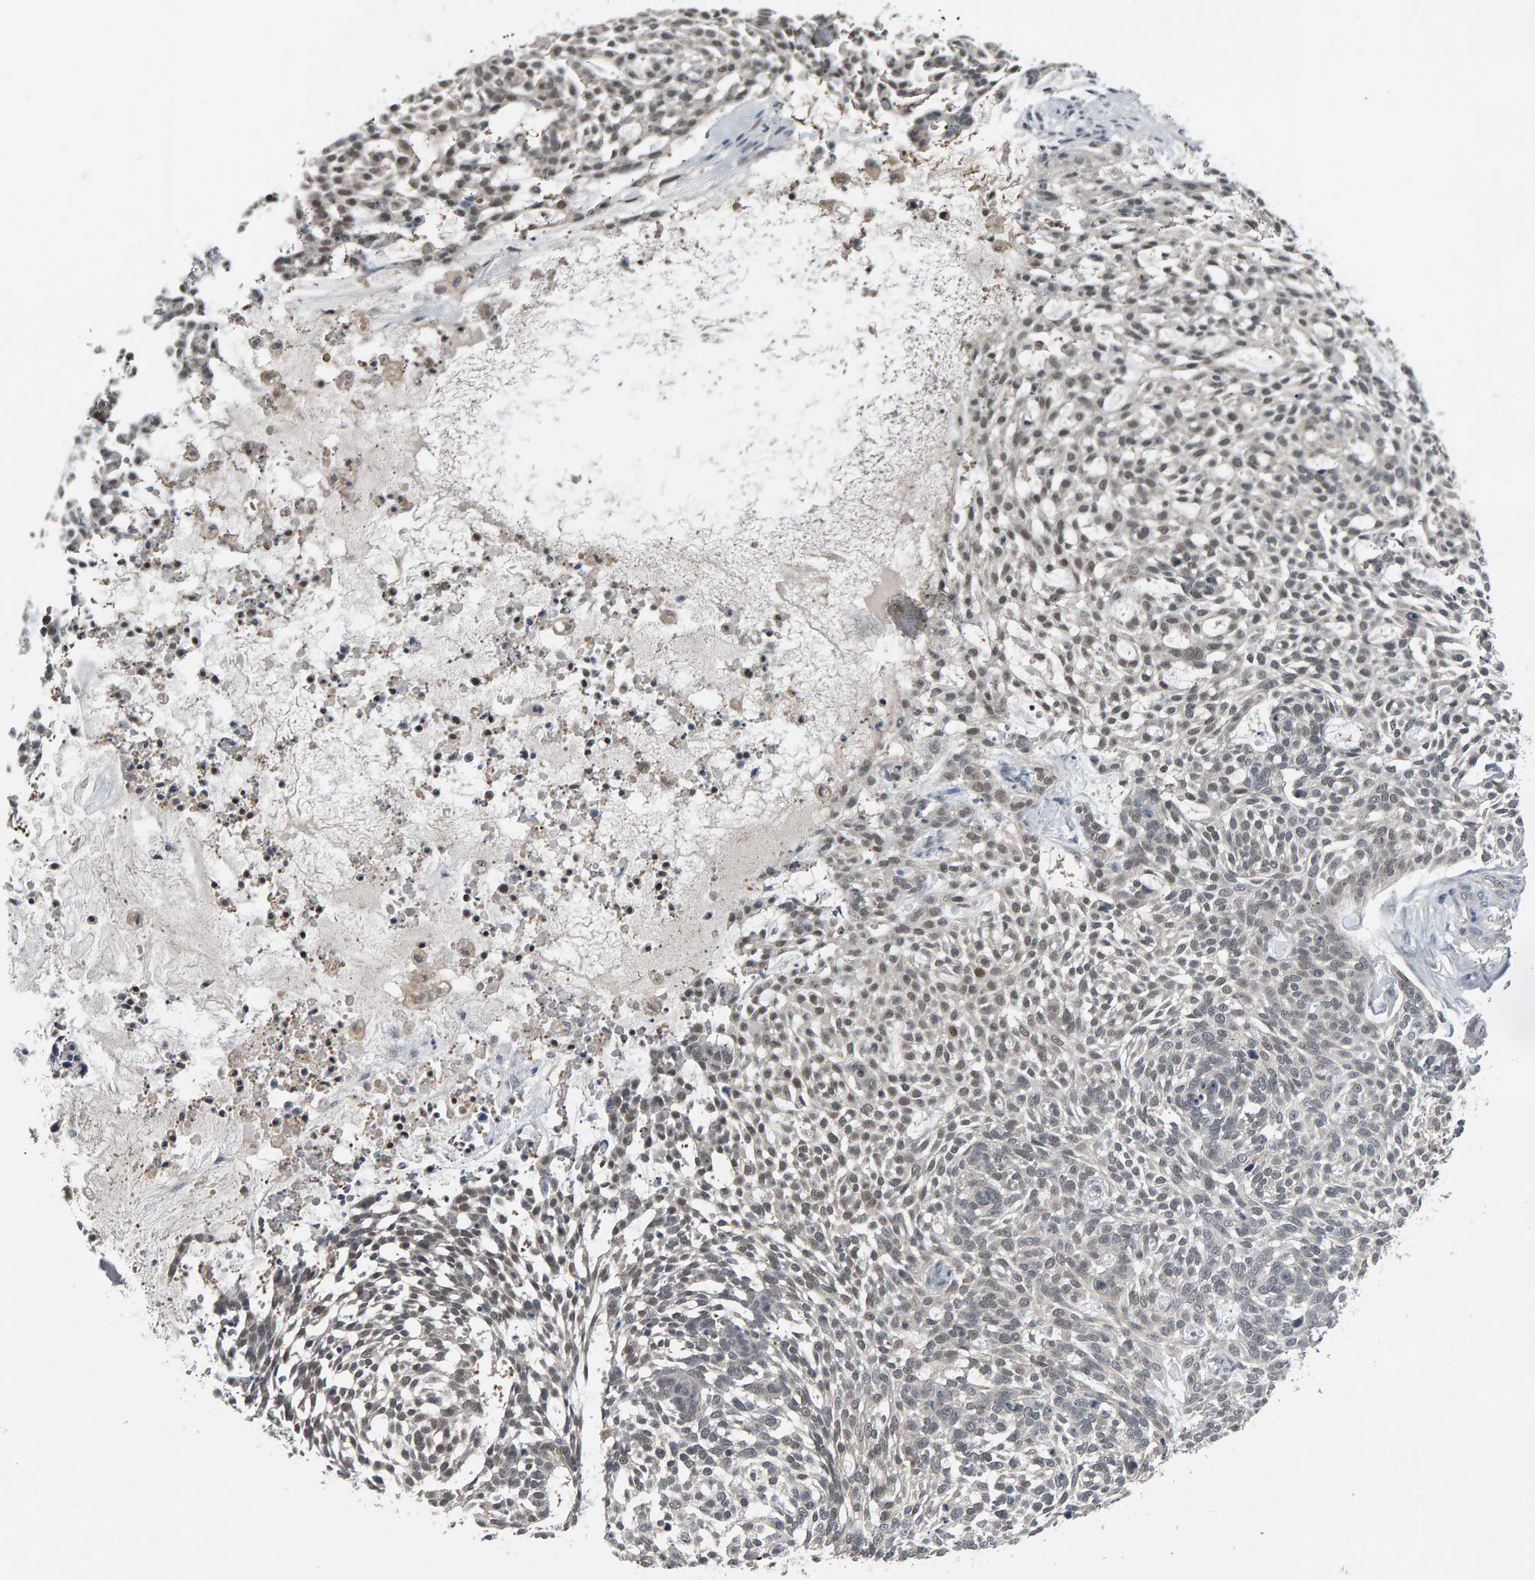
{"staining": {"intensity": "negative", "quantity": "none", "location": "none"}, "tissue": "skin cancer", "cell_type": "Tumor cells", "image_type": "cancer", "snomed": [{"axis": "morphology", "description": "Basal cell carcinoma"}, {"axis": "topography", "description": "Skin"}], "caption": "The IHC histopathology image has no significant positivity in tumor cells of basal cell carcinoma (skin) tissue.", "gene": "COASY", "patient": {"sex": "female", "age": 64}}